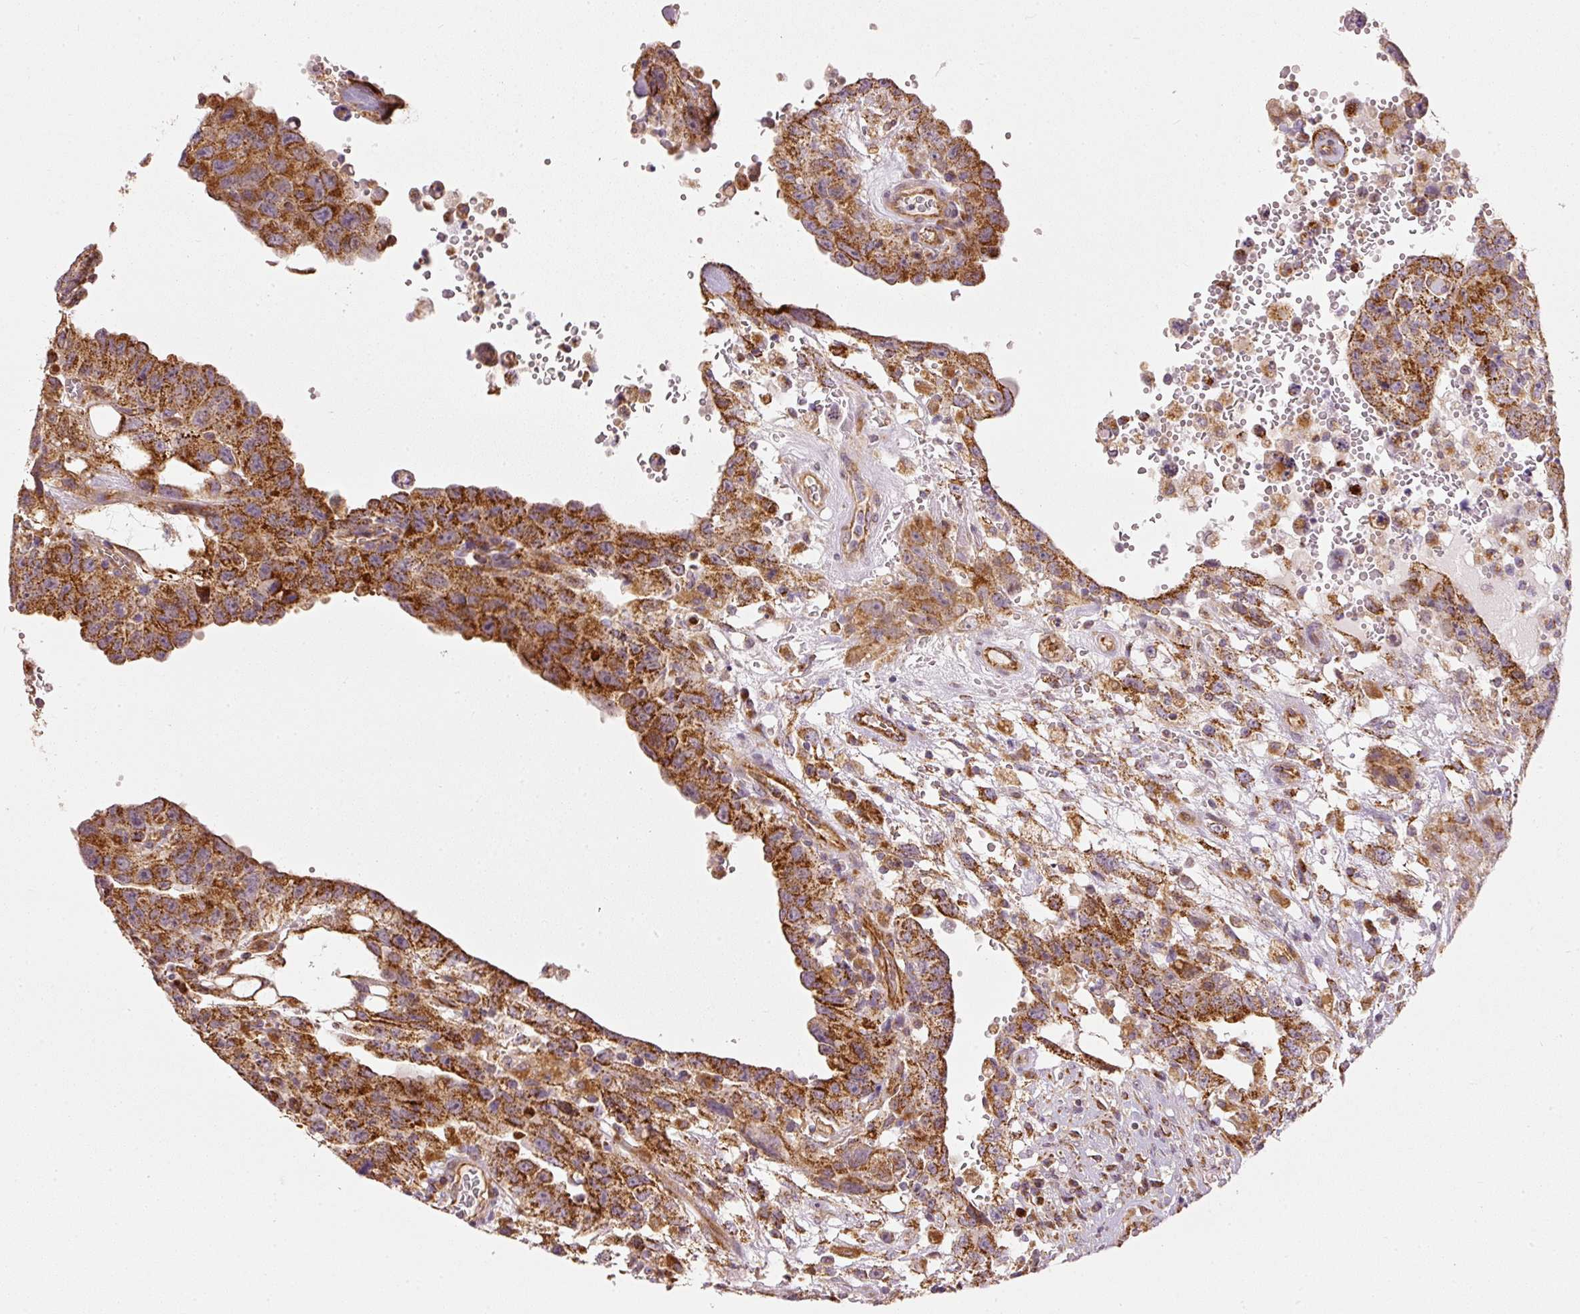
{"staining": {"intensity": "strong", "quantity": ">75%", "location": "cytoplasmic/membranous"}, "tissue": "testis cancer", "cell_type": "Tumor cells", "image_type": "cancer", "snomed": [{"axis": "morphology", "description": "Carcinoma, Embryonal, NOS"}, {"axis": "topography", "description": "Testis"}], "caption": "This micrograph exhibits immunohistochemistry staining of human testis cancer, with high strong cytoplasmic/membranous positivity in approximately >75% of tumor cells.", "gene": "MTHFD1L", "patient": {"sex": "male", "age": 26}}